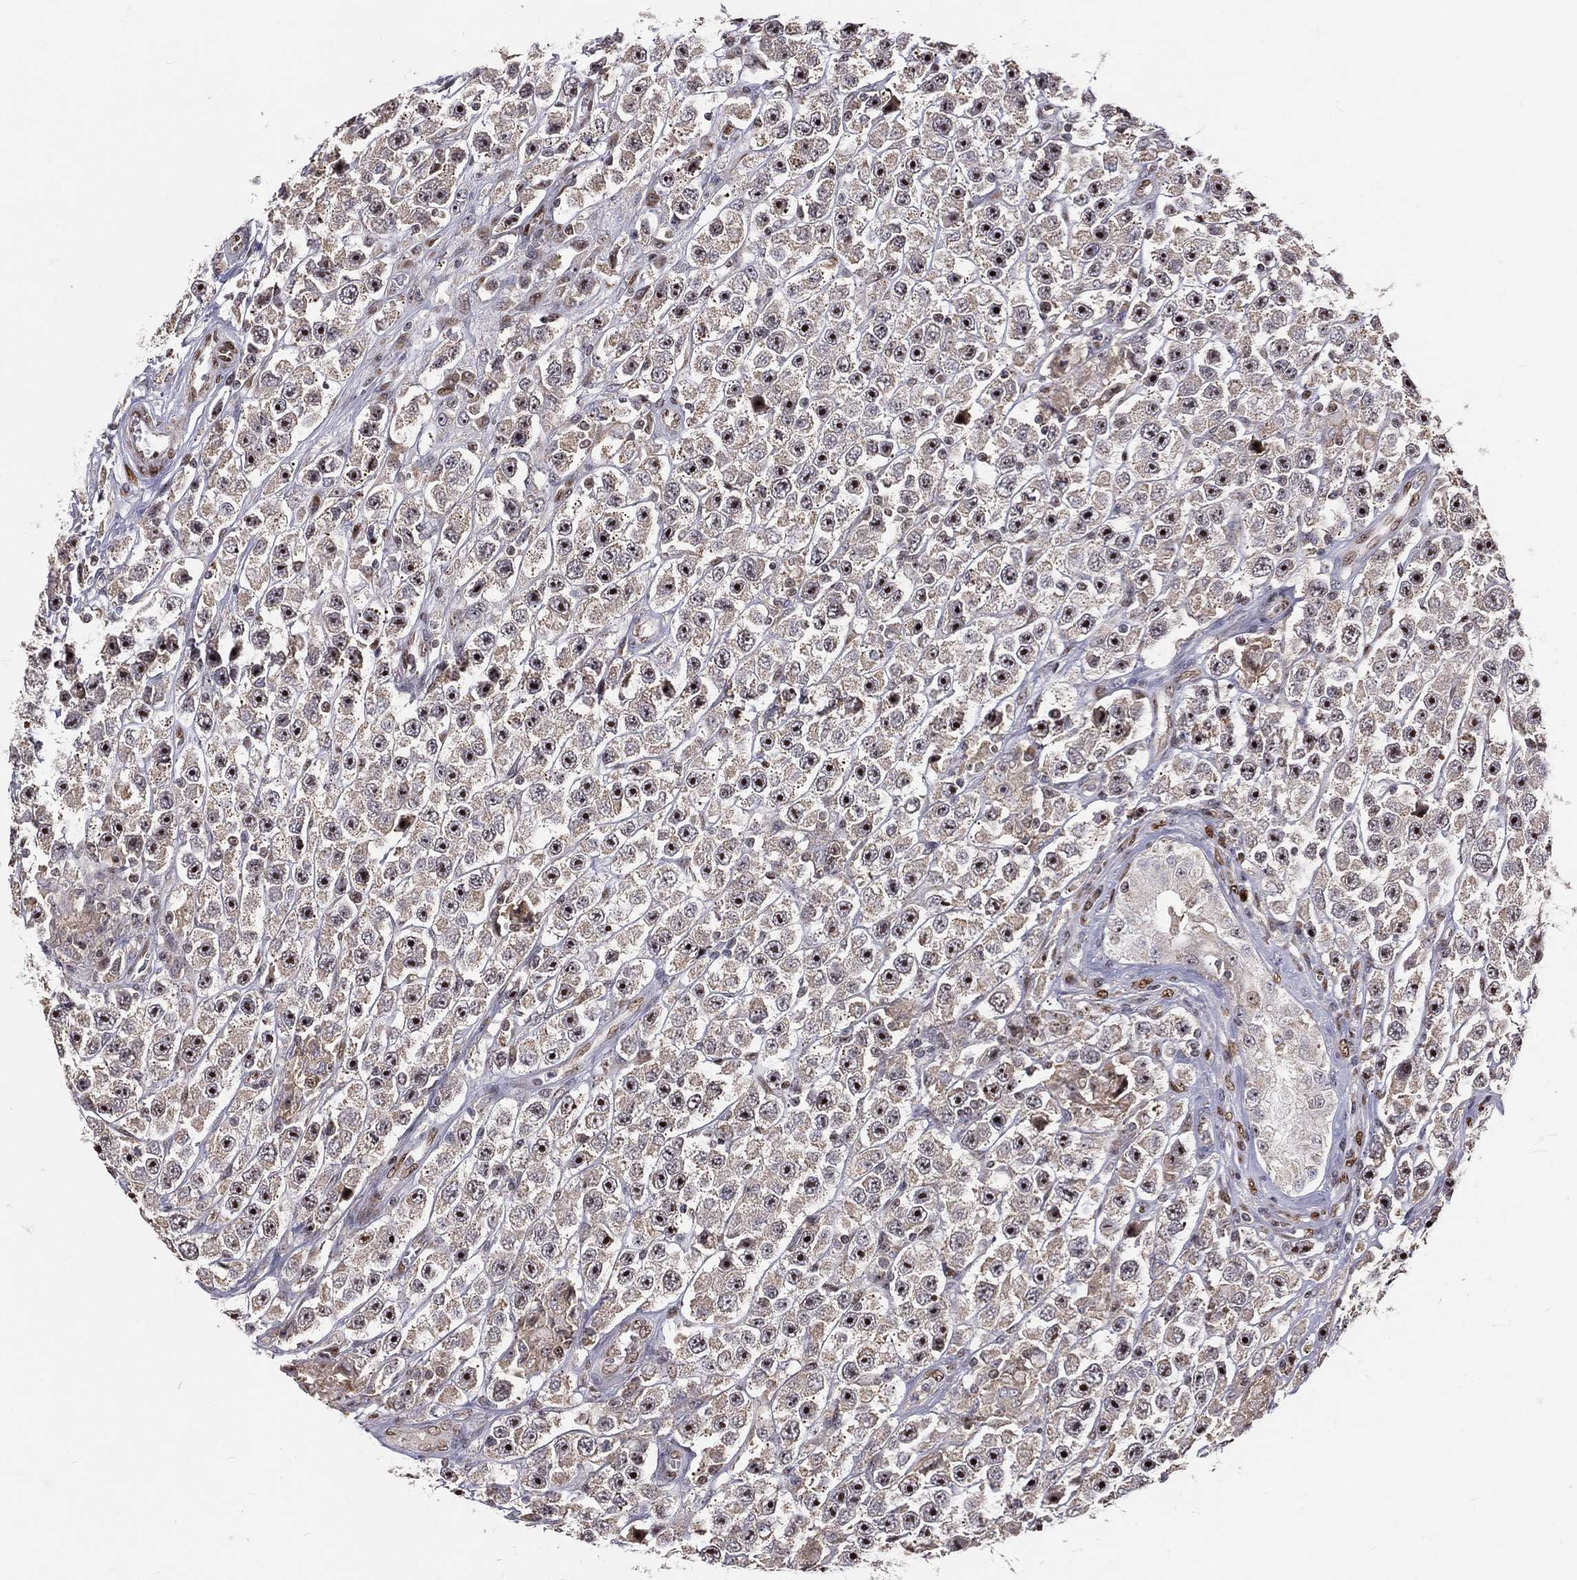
{"staining": {"intensity": "moderate", "quantity": "<25%", "location": "nuclear"}, "tissue": "testis cancer", "cell_type": "Tumor cells", "image_type": "cancer", "snomed": [{"axis": "morphology", "description": "Seminoma, NOS"}, {"axis": "topography", "description": "Testis"}], "caption": "Protein expression analysis of human seminoma (testis) reveals moderate nuclear staining in approximately <25% of tumor cells.", "gene": "ZEB1", "patient": {"sex": "male", "age": 45}}